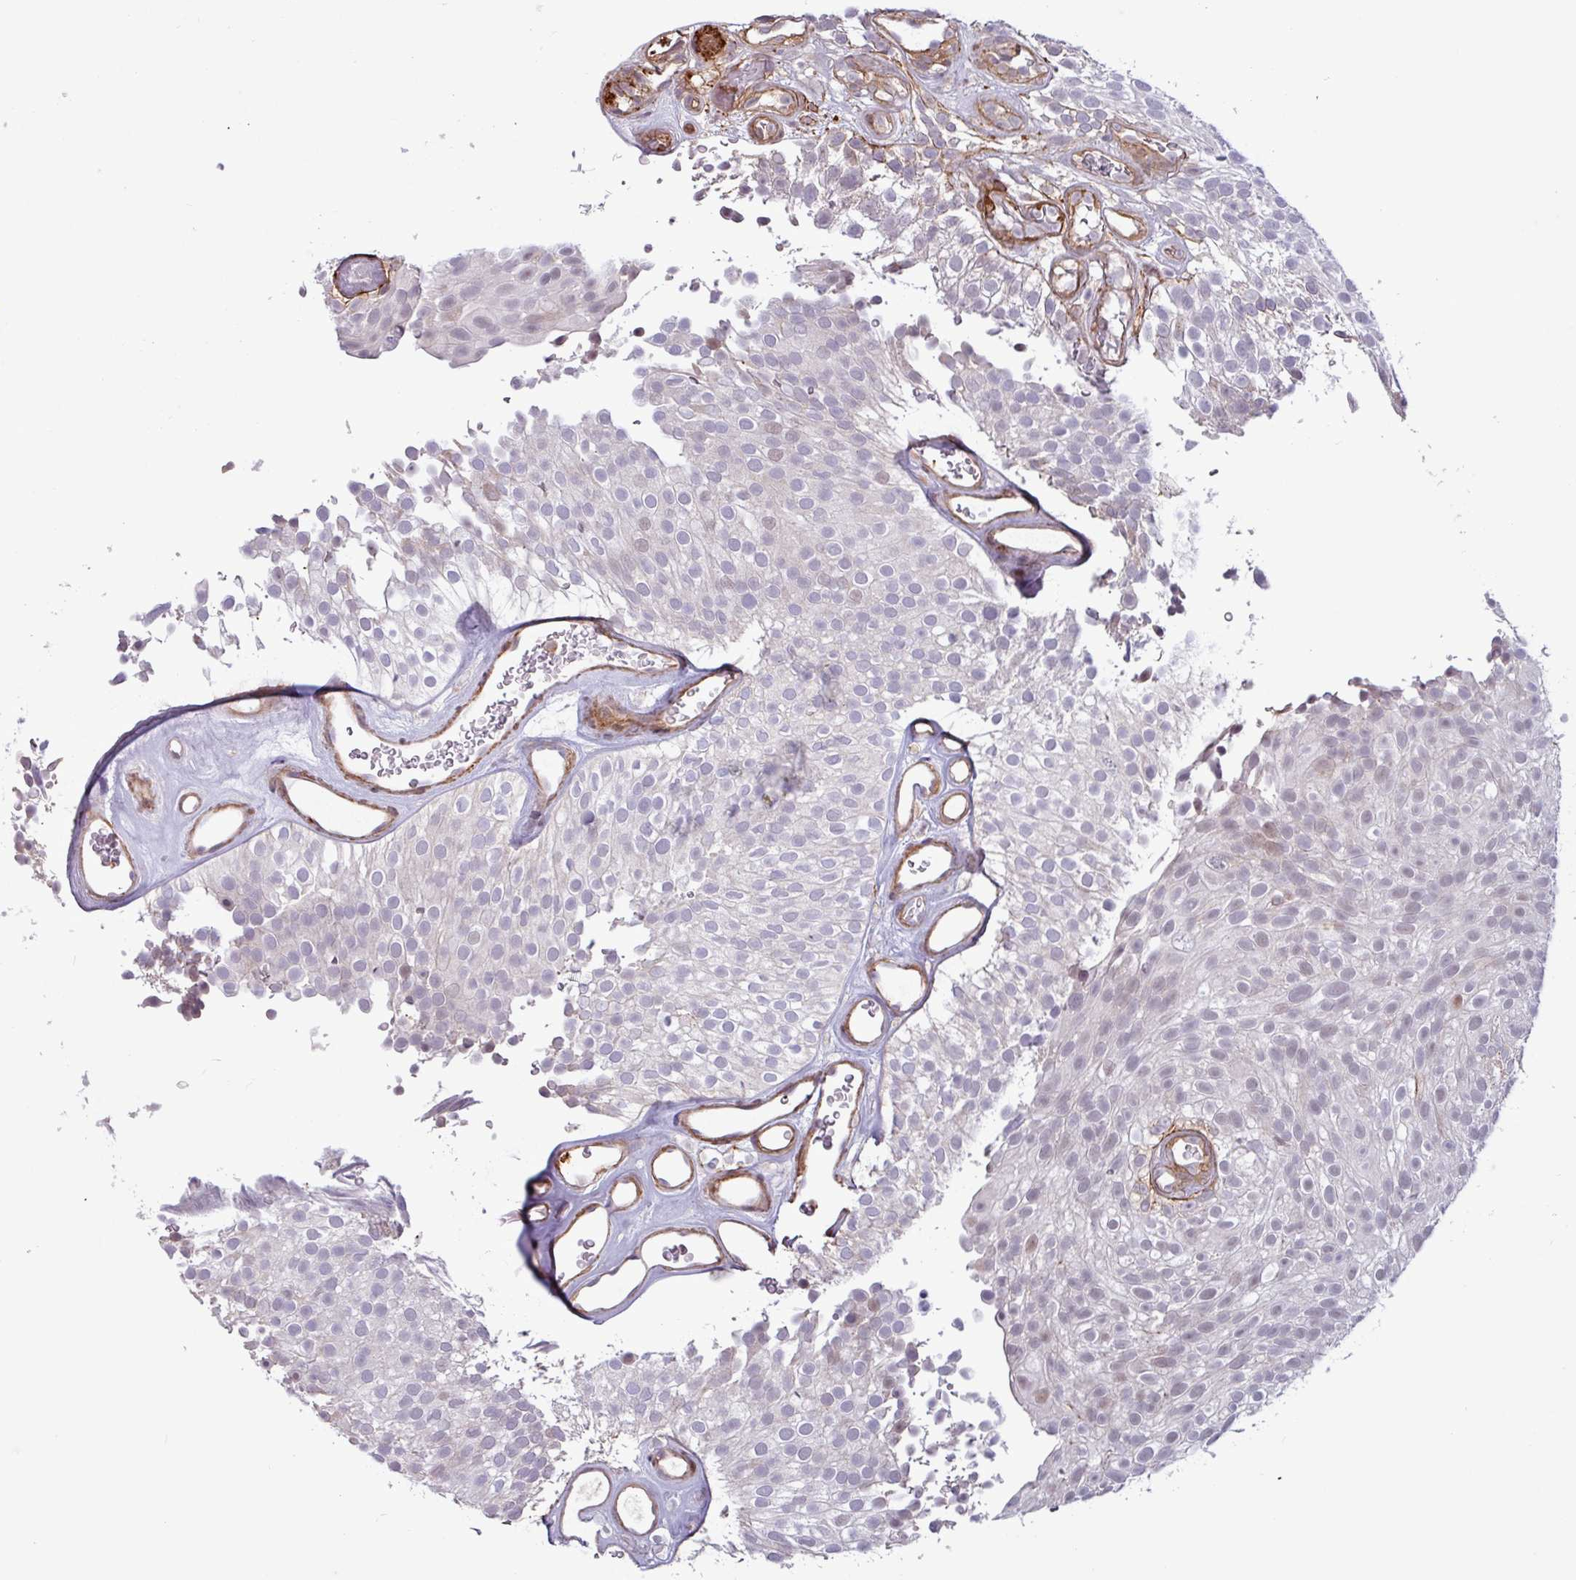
{"staining": {"intensity": "weak", "quantity": "<25%", "location": "nuclear"}, "tissue": "urothelial cancer", "cell_type": "Tumor cells", "image_type": "cancer", "snomed": [{"axis": "morphology", "description": "Urothelial carcinoma, Low grade"}, {"axis": "topography", "description": "Urinary bladder"}], "caption": "DAB immunohistochemical staining of human urothelial cancer displays no significant expression in tumor cells.", "gene": "PCED1A", "patient": {"sex": "male", "age": 78}}